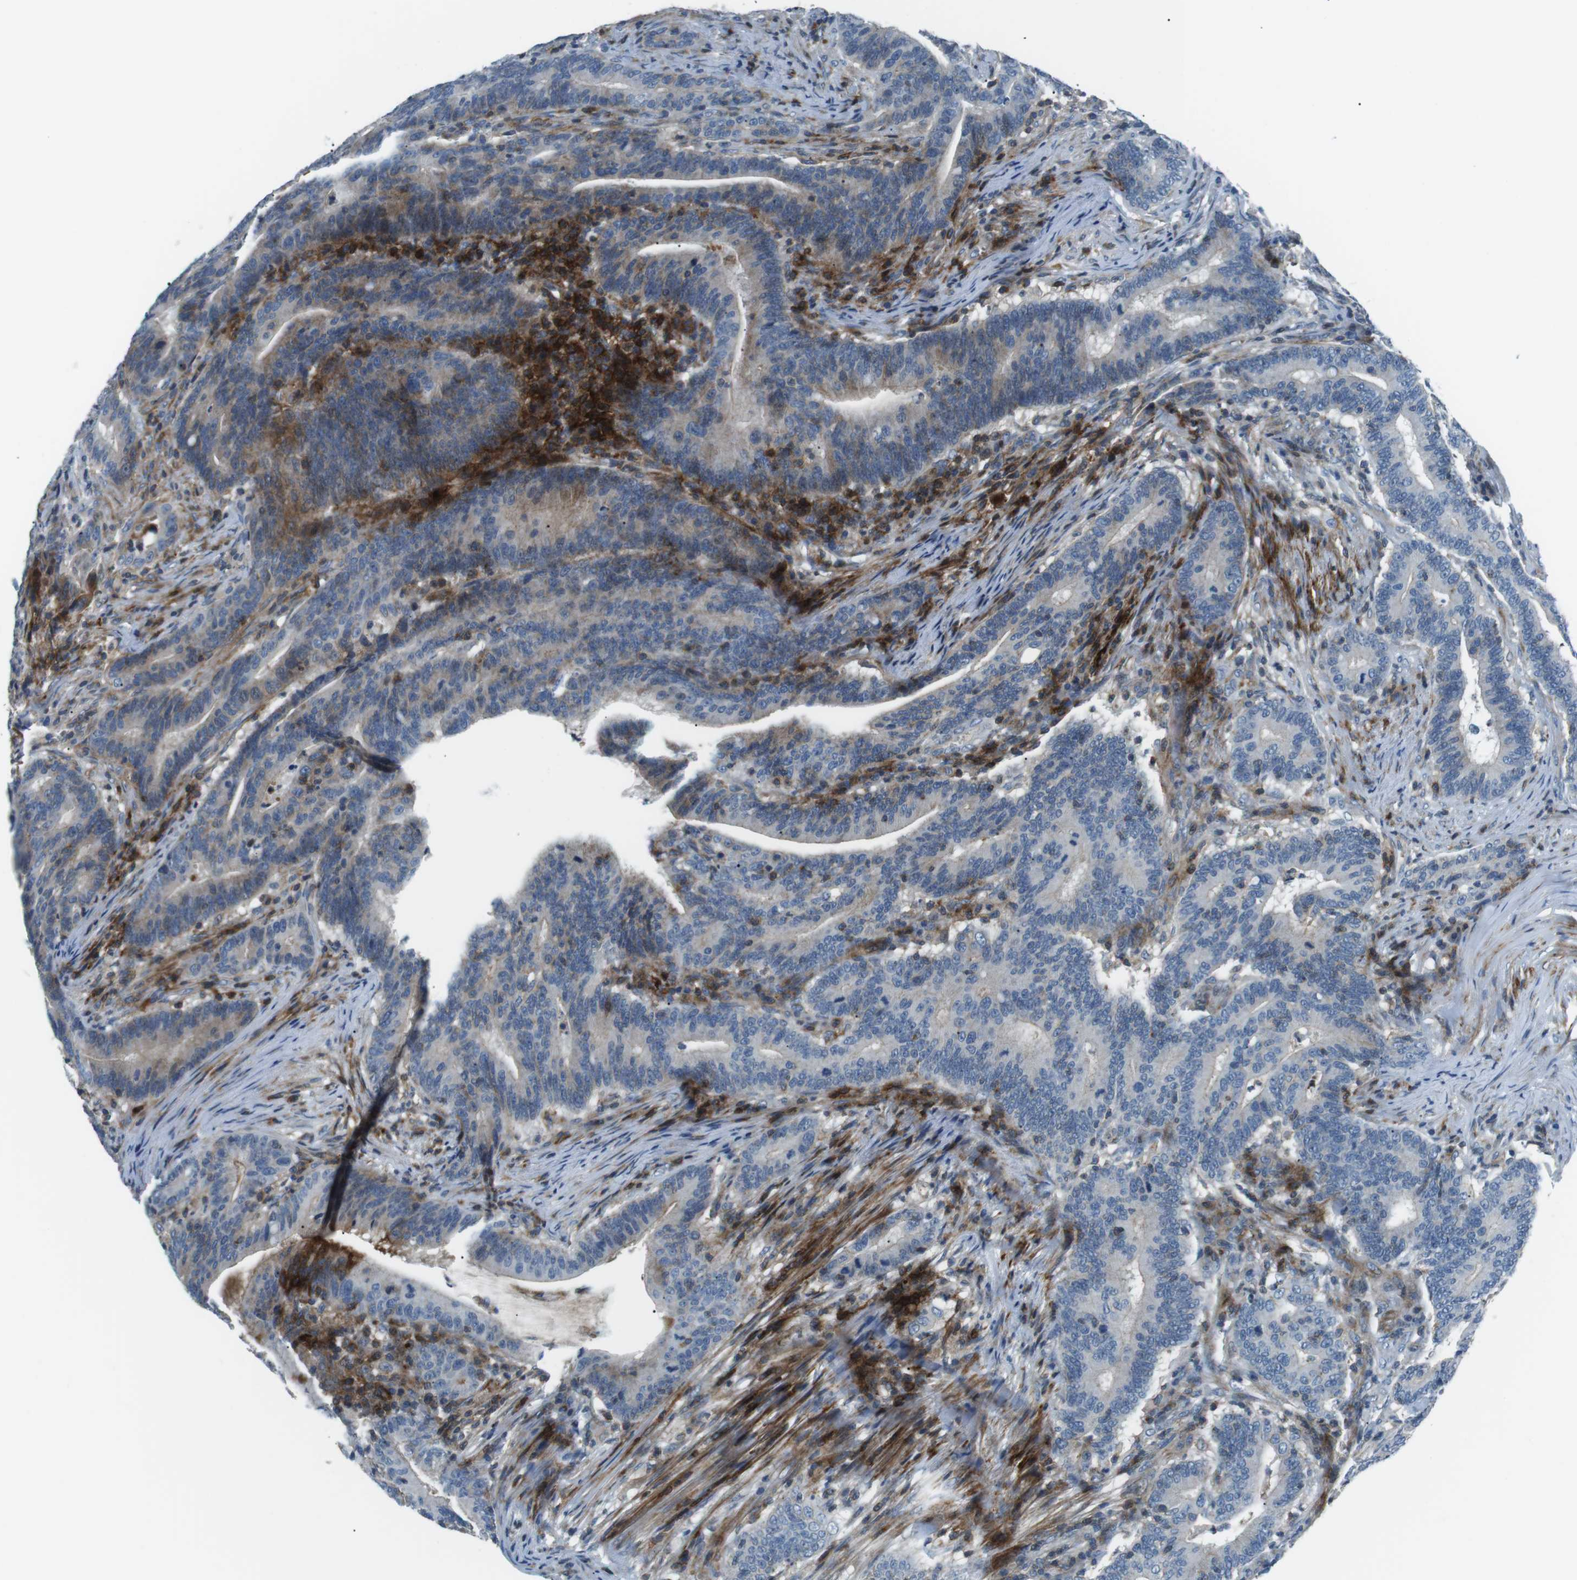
{"staining": {"intensity": "weak", "quantity": "<25%", "location": "cytoplasmic/membranous"}, "tissue": "colorectal cancer", "cell_type": "Tumor cells", "image_type": "cancer", "snomed": [{"axis": "morphology", "description": "Normal tissue, NOS"}, {"axis": "morphology", "description": "Adenocarcinoma, NOS"}, {"axis": "topography", "description": "Colon"}], "caption": "Tumor cells show no significant protein expression in adenocarcinoma (colorectal).", "gene": "ARVCF", "patient": {"sex": "female", "age": 66}}